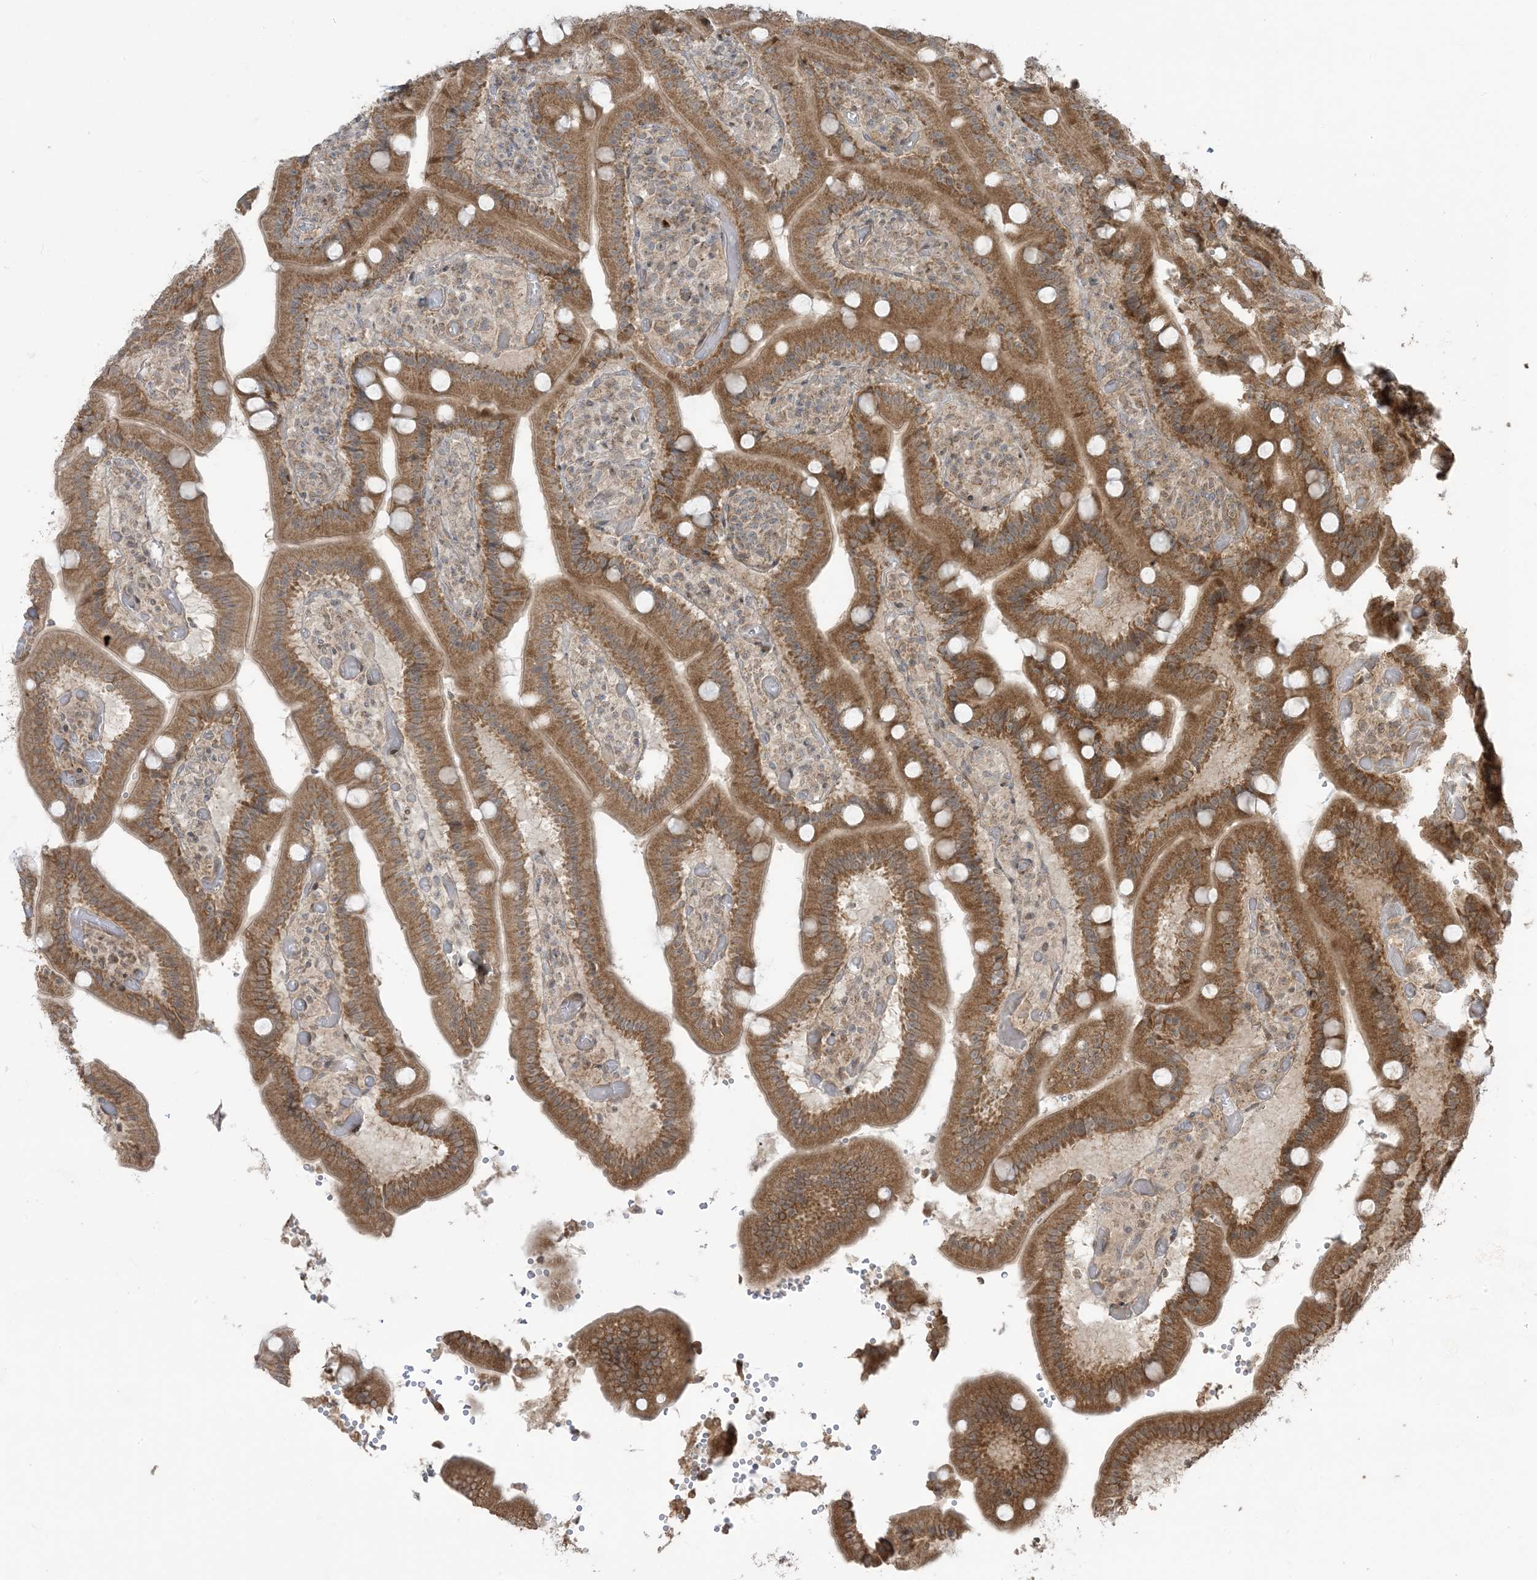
{"staining": {"intensity": "moderate", "quantity": ">75%", "location": "cytoplasmic/membranous"}, "tissue": "duodenum", "cell_type": "Glandular cells", "image_type": "normal", "snomed": [{"axis": "morphology", "description": "Normal tissue, NOS"}, {"axis": "topography", "description": "Duodenum"}], "caption": "Immunohistochemistry staining of unremarkable duodenum, which displays medium levels of moderate cytoplasmic/membranous positivity in about >75% of glandular cells indicating moderate cytoplasmic/membranous protein staining. The staining was performed using DAB (brown) for protein detection and nuclei were counterstained in hematoxylin (blue).", "gene": "PHLDB2", "patient": {"sex": "female", "age": 62}}